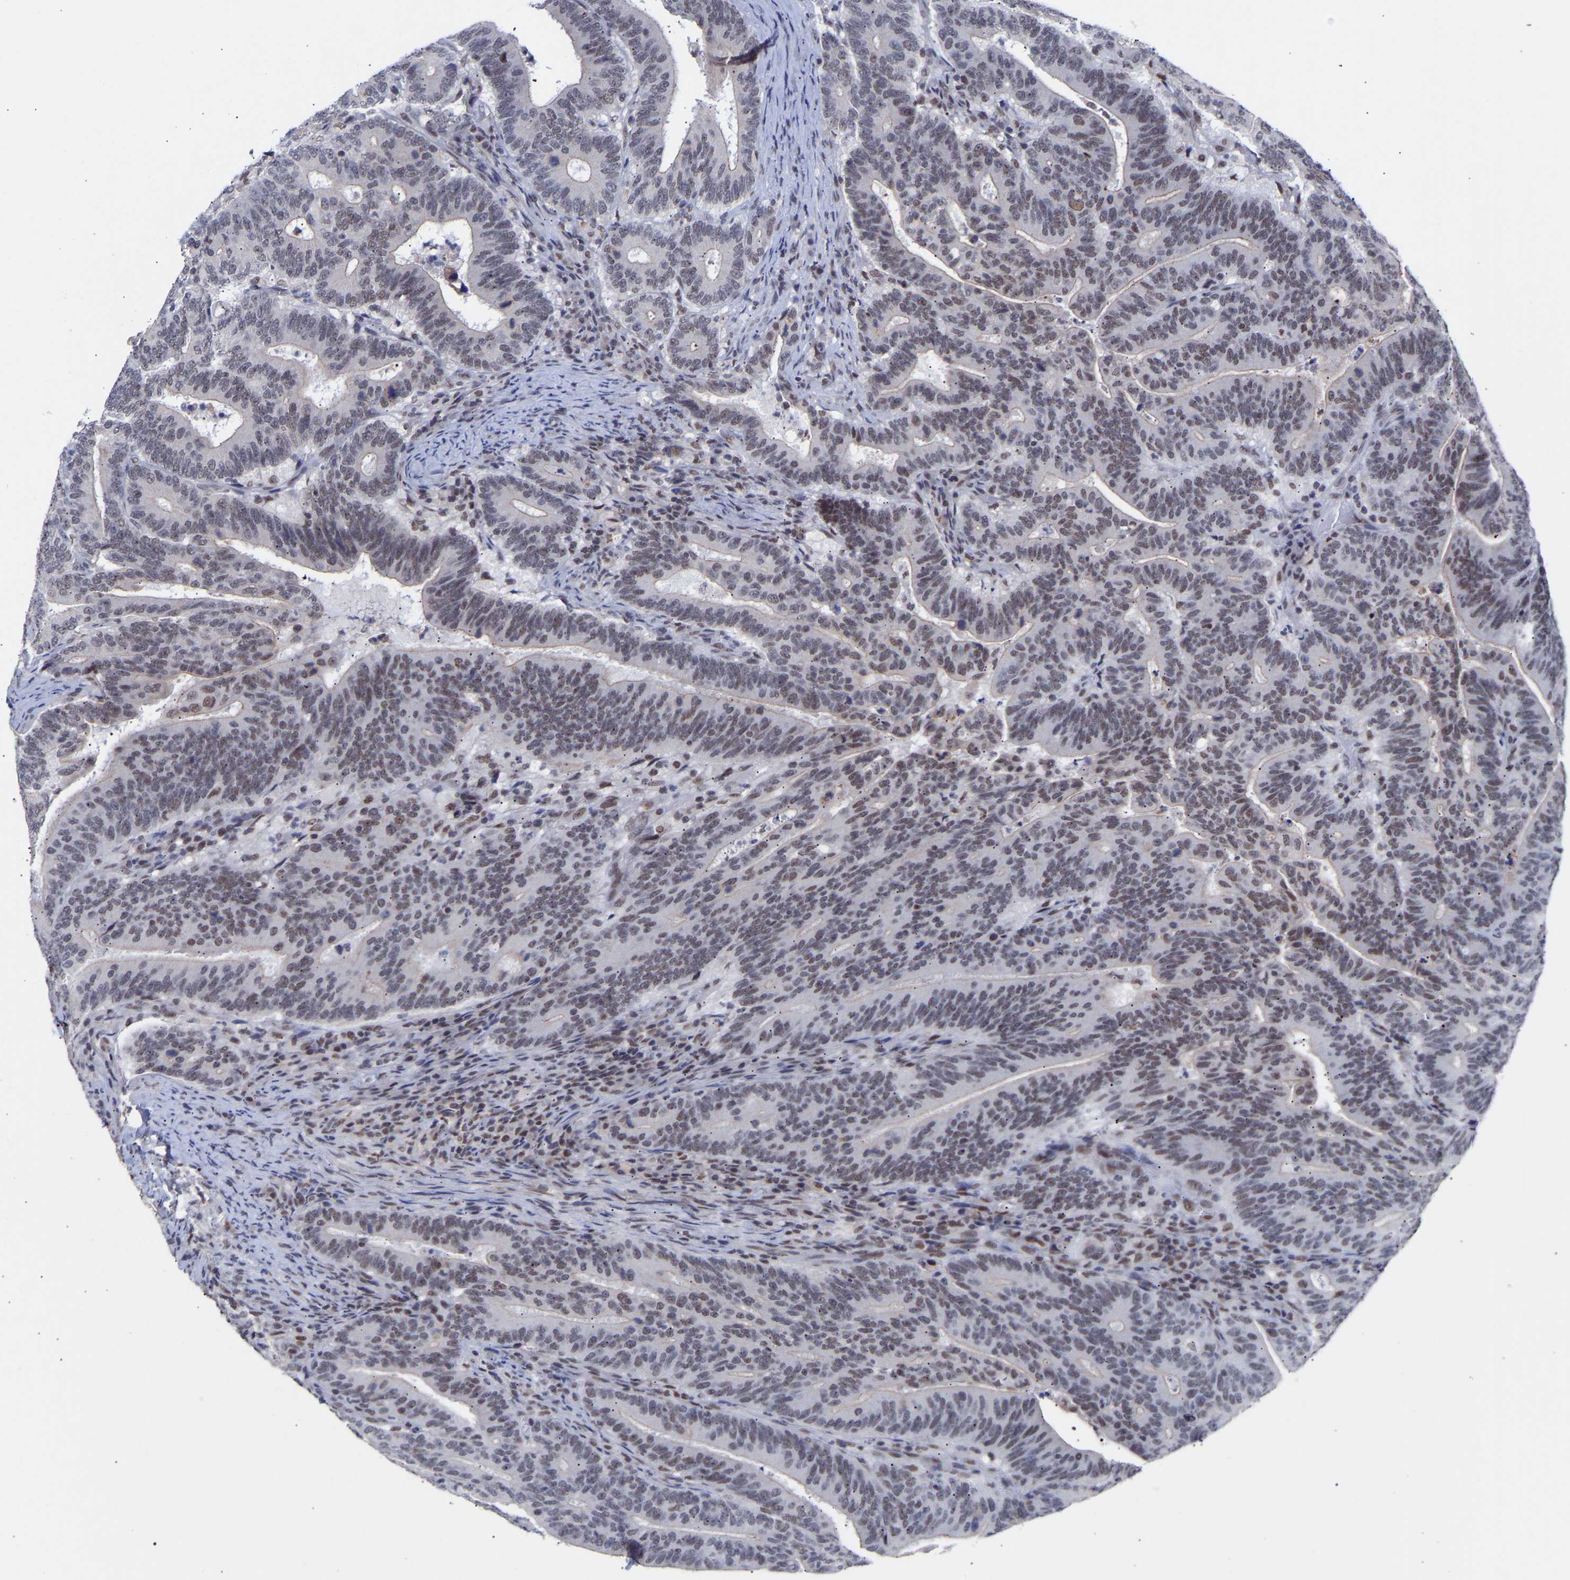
{"staining": {"intensity": "moderate", "quantity": "25%-75%", "location": "nuclear"}, "tissue": "colorectal cancer", "cell_type": "Tumor cells", "image_type": "cancer", "snomed": [{"axis": "morphology", "description": "Adenocarcinoma, NOS"}, {"axis": "topography", "description": "Colon"}], "caption": "Tumor cells demonstrate moderate nuclear positivity in about 25%-75% of cells in adenocarcinoma (colorectal).", "gene": "RBM15", "patient": {"sex": "female", "age": 66}}